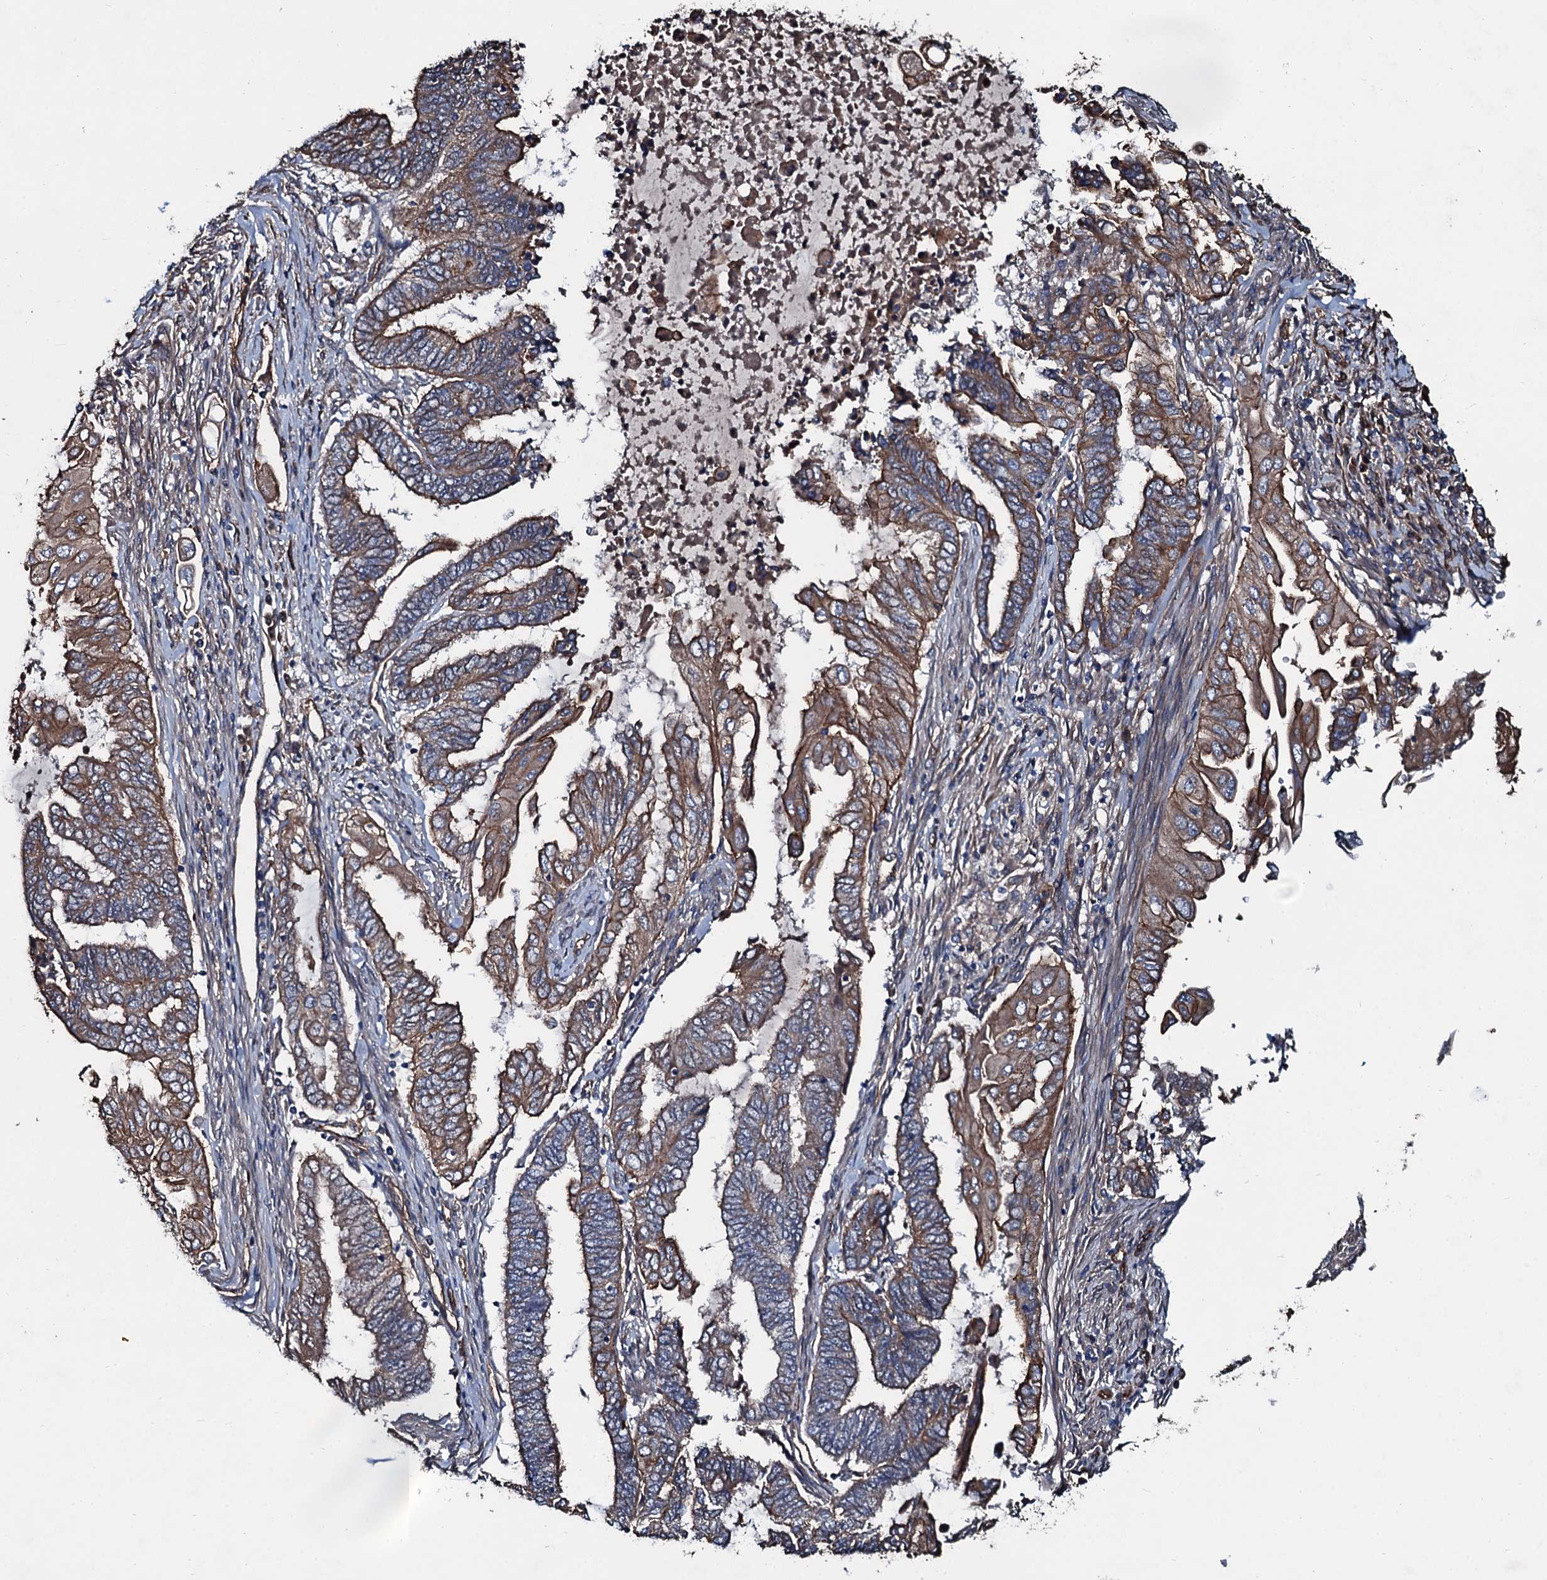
{"staining": {"intensity": "moderate", "quantity": ">75%", "location": "cytoplasmic/membranous"}, "tissue": "endometrial cancer", "cell_type": "Tumor cells", "image_type": "cancer", "snomed": [{"axis": "morphology", "description": "Adenocarcinoma, NOS"}, {"axis": "topography", "description": "Uterus"}, {"axis": "topography", "description": "Endometrium"}], "caption": "About >75% of tumor cells in human adenocarcinoma (endometrial) reveal moderate cytoplasmic/membranous protein staining as visualized by brown immunohistochemical staining.", "gene": "DMAC2", "patient": {"sex": "female", "age": 70}}